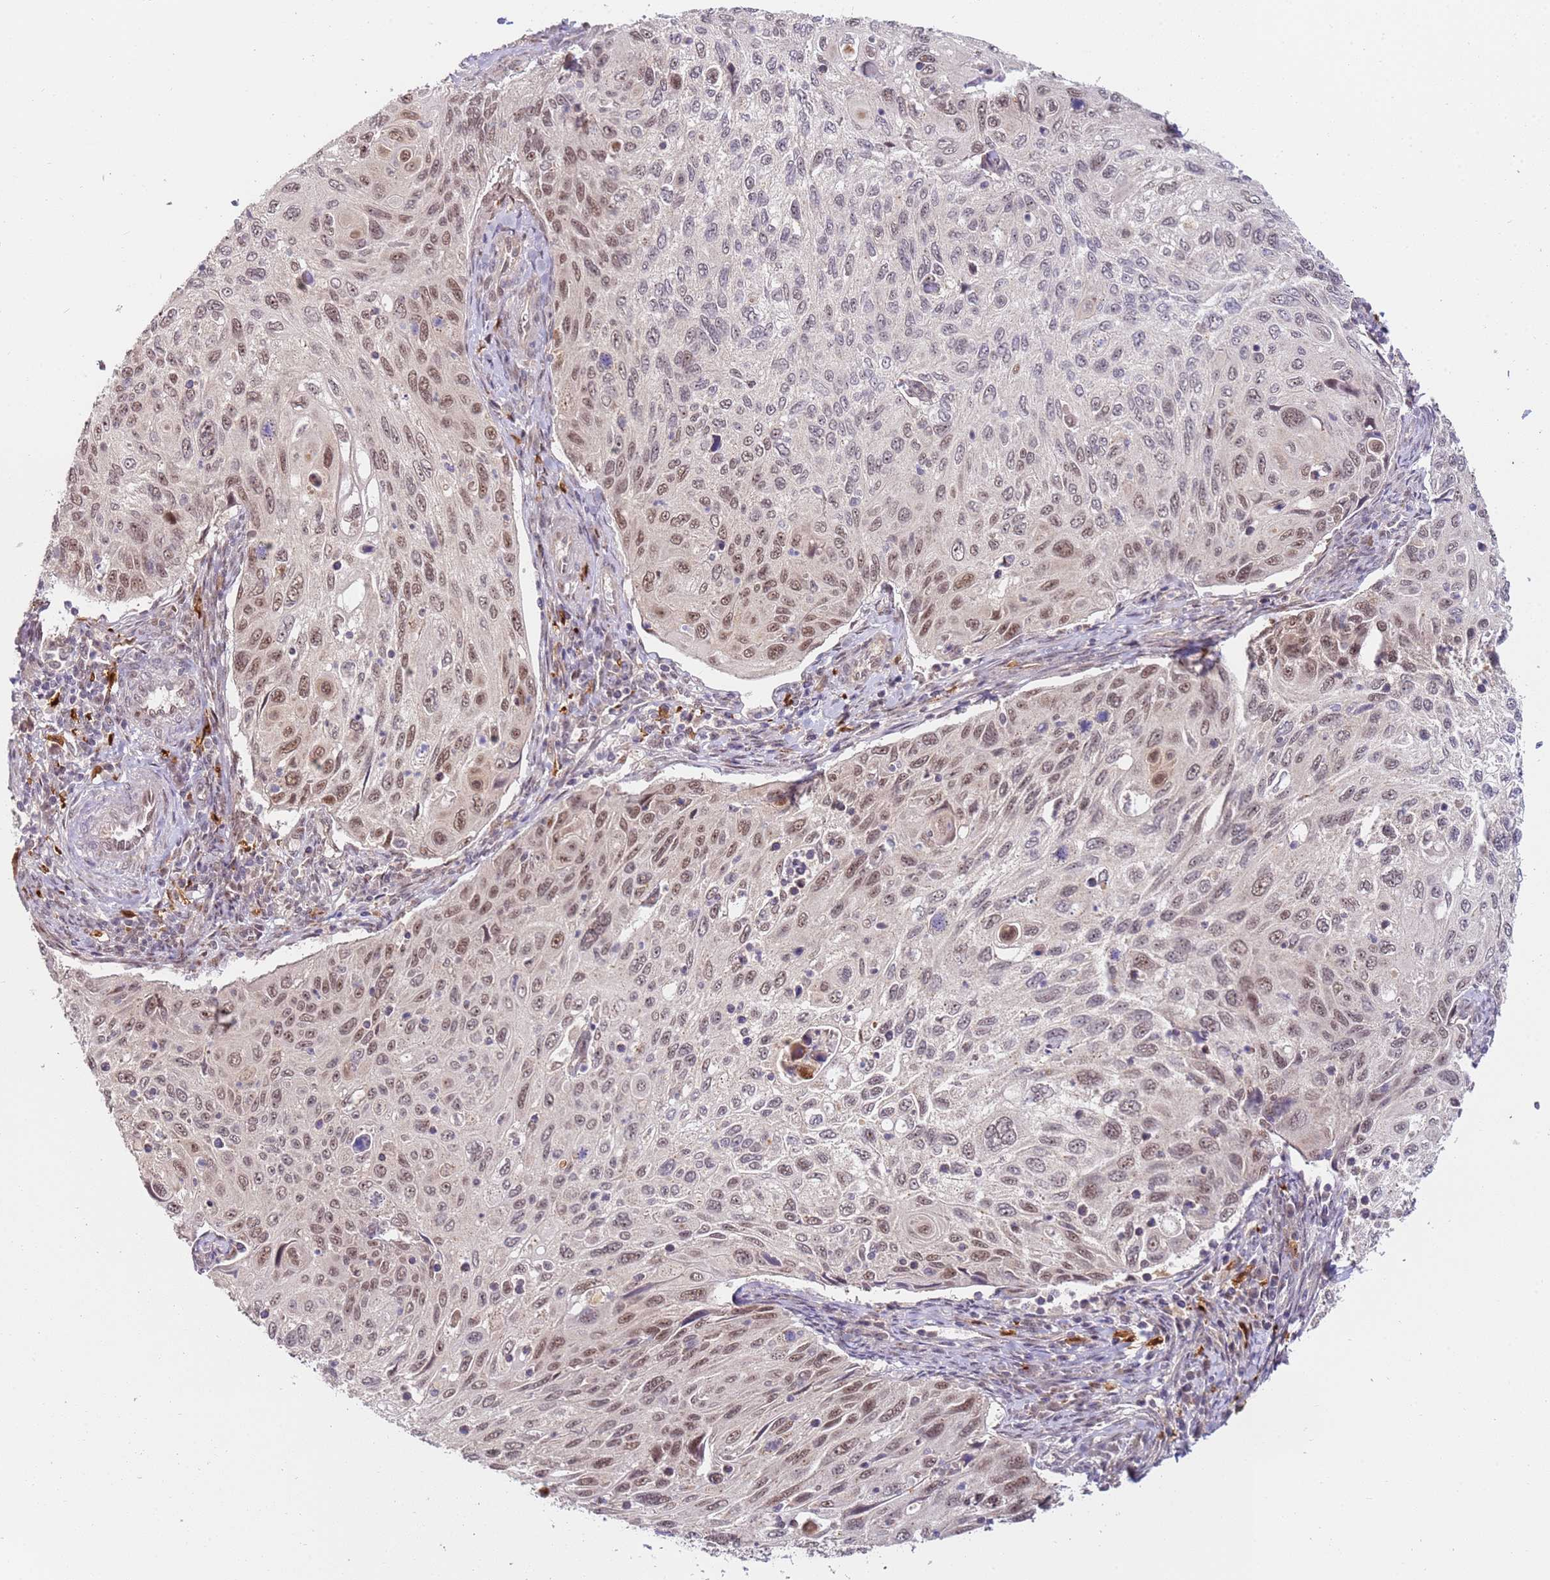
{"staining": {"intensity": "moderate", "quantity": "25%-75%", "location": "nuclear"}, "tissue": "cervical cancer", "cell_type": "Tumor cells", "image_type": "cancer", "snomed": [{"axis": "morphology", "description": "Squamous cell carcinoma, NOS"}, {"axis": "topography", "description": "Cervix"}], "caption": "This image shows IHC staining of cervical squamous cell carcinoma, with medium moderate nuclear expression in about 25%-75% of tumor cells.", "gene": "LGALSL", "patient": {"sex": "female", "age": 70}}